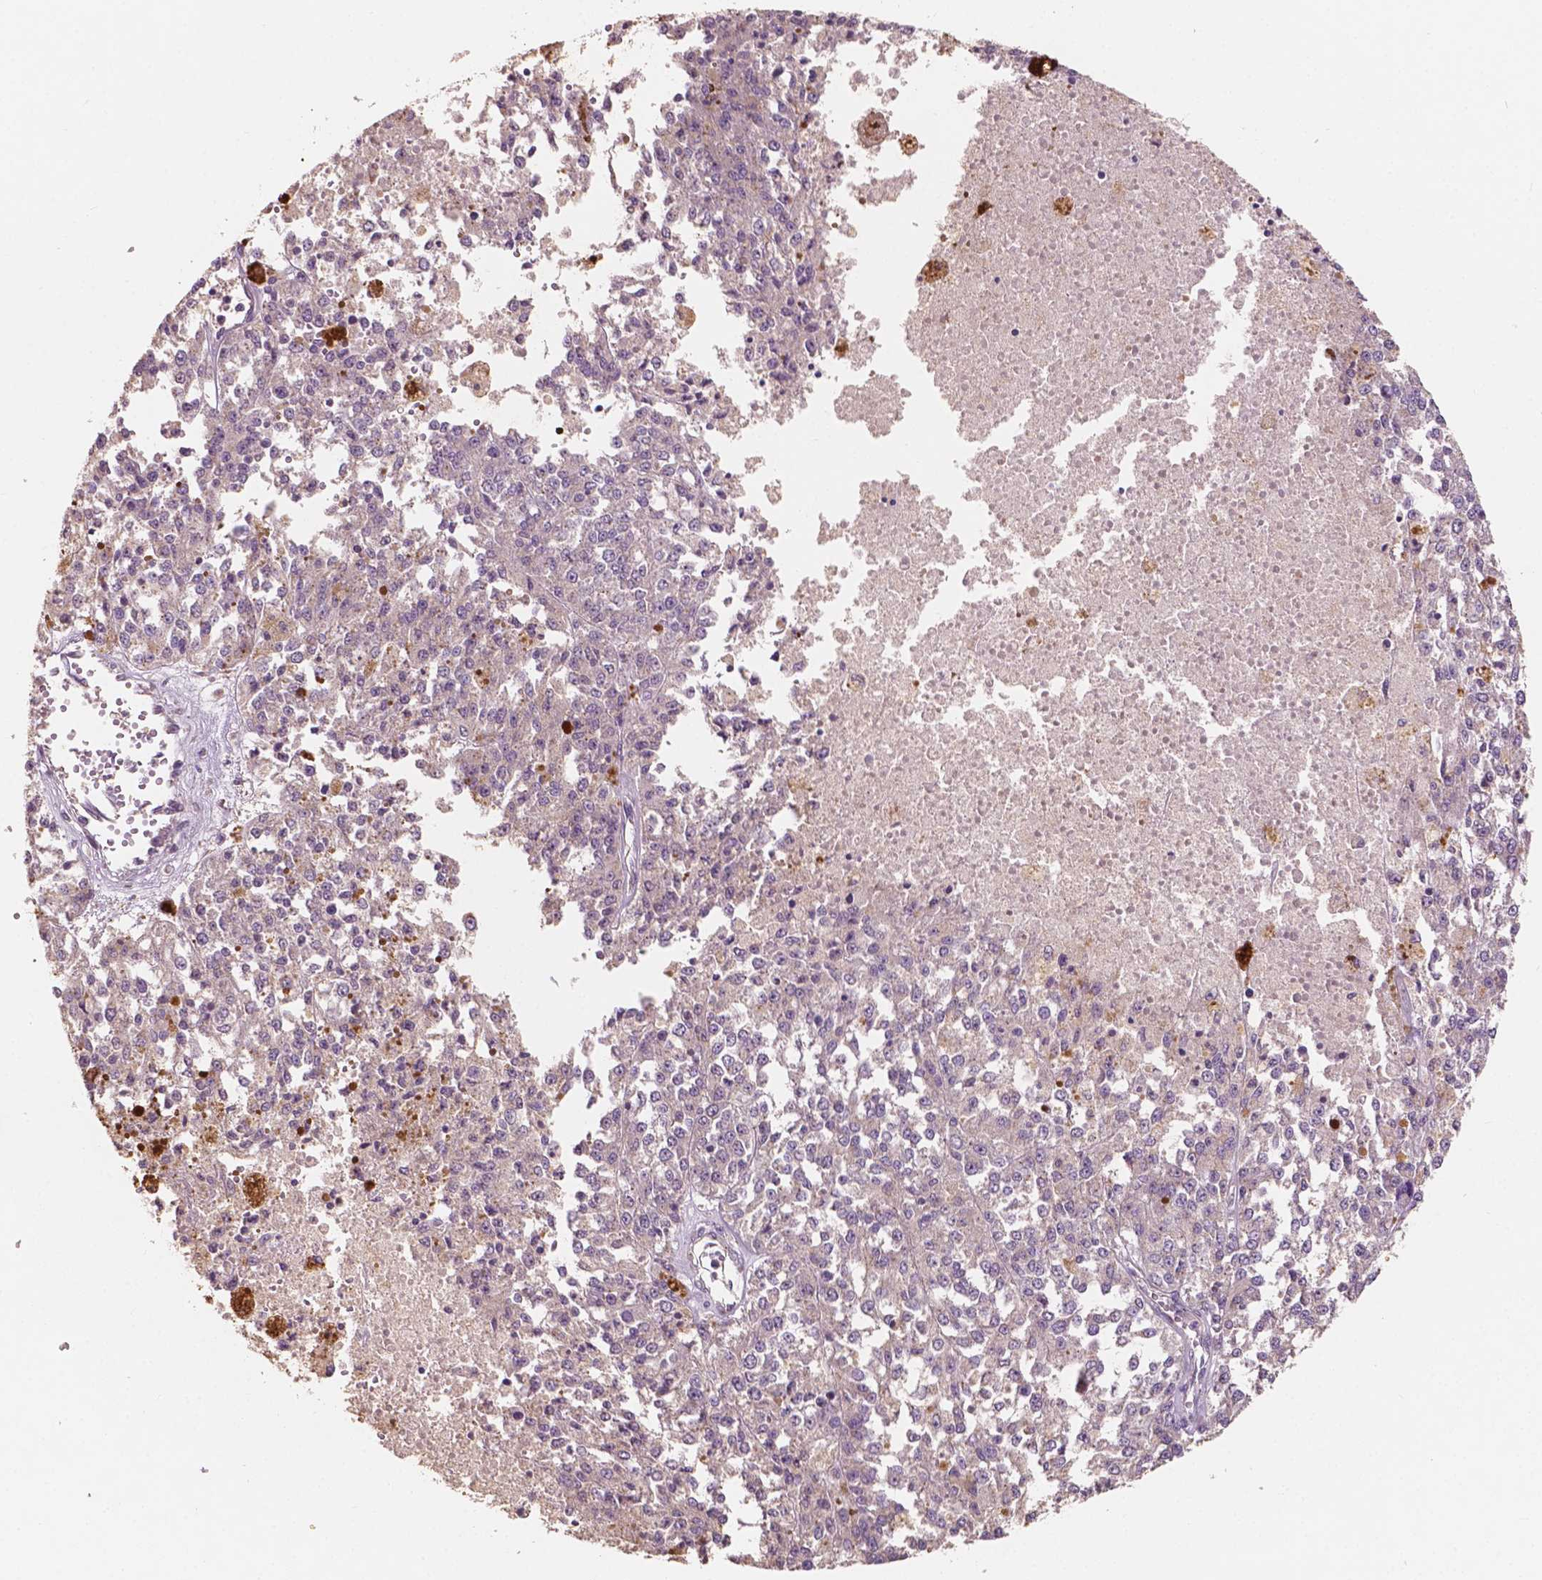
{"staining": {"intensity": "negative", "quantity": "none", "location": "none"}, "tissue": "melanoma", "cell_type": "Tumor cells", "image_type": "cancer", "snomed": [{"axis": "morphology", "description": "Malignant melanoma, Metastatic site"}, {"axis": "topography", "description": "Lymph node"}], "caption": "Tumor cells are negative for brown protein staining in melanoma.", "gene": "CHPT1", "patient": {"sex": "female", "age": 64}}